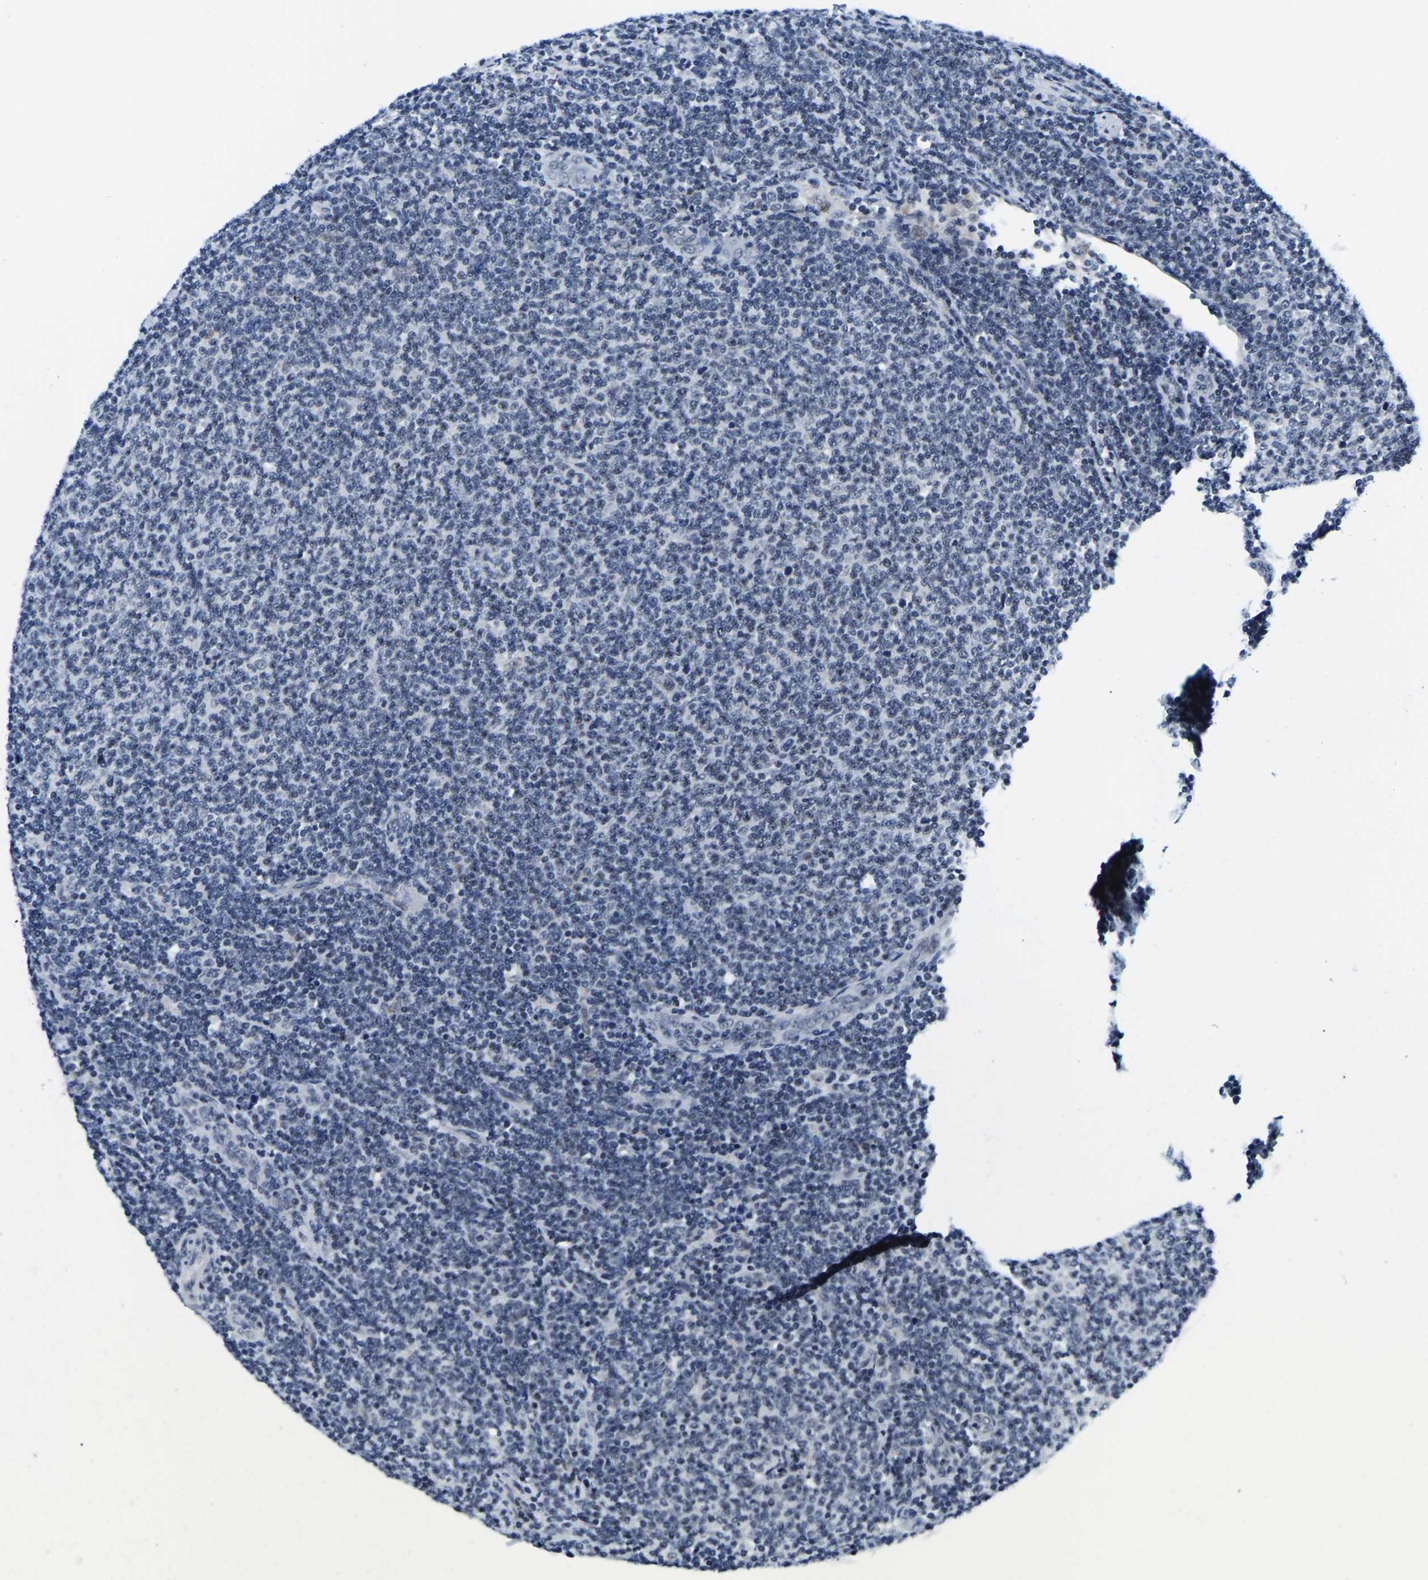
{"staining": {"intensity": "negative", "quantity": "none", "location": "none"}, "tissue": "lymphoma", "cell_type": "Tumor cells", "image_type": "cancer", "snomed": [{"axis": "morphology", "description": "Malignant lymphoma, non-Hodgkin's type, Low grade"}, {"axis": "topography", "description": "Lymph node"}], "caption": "High power microscopy image of an IHC photomicrograph of low-grade malignant lymphoma, non-Hodgkin's type, revealing no significant staining in tumor cells.", "gene": "POLDIP3", "patient": {"sex": "male", "age": 66}}